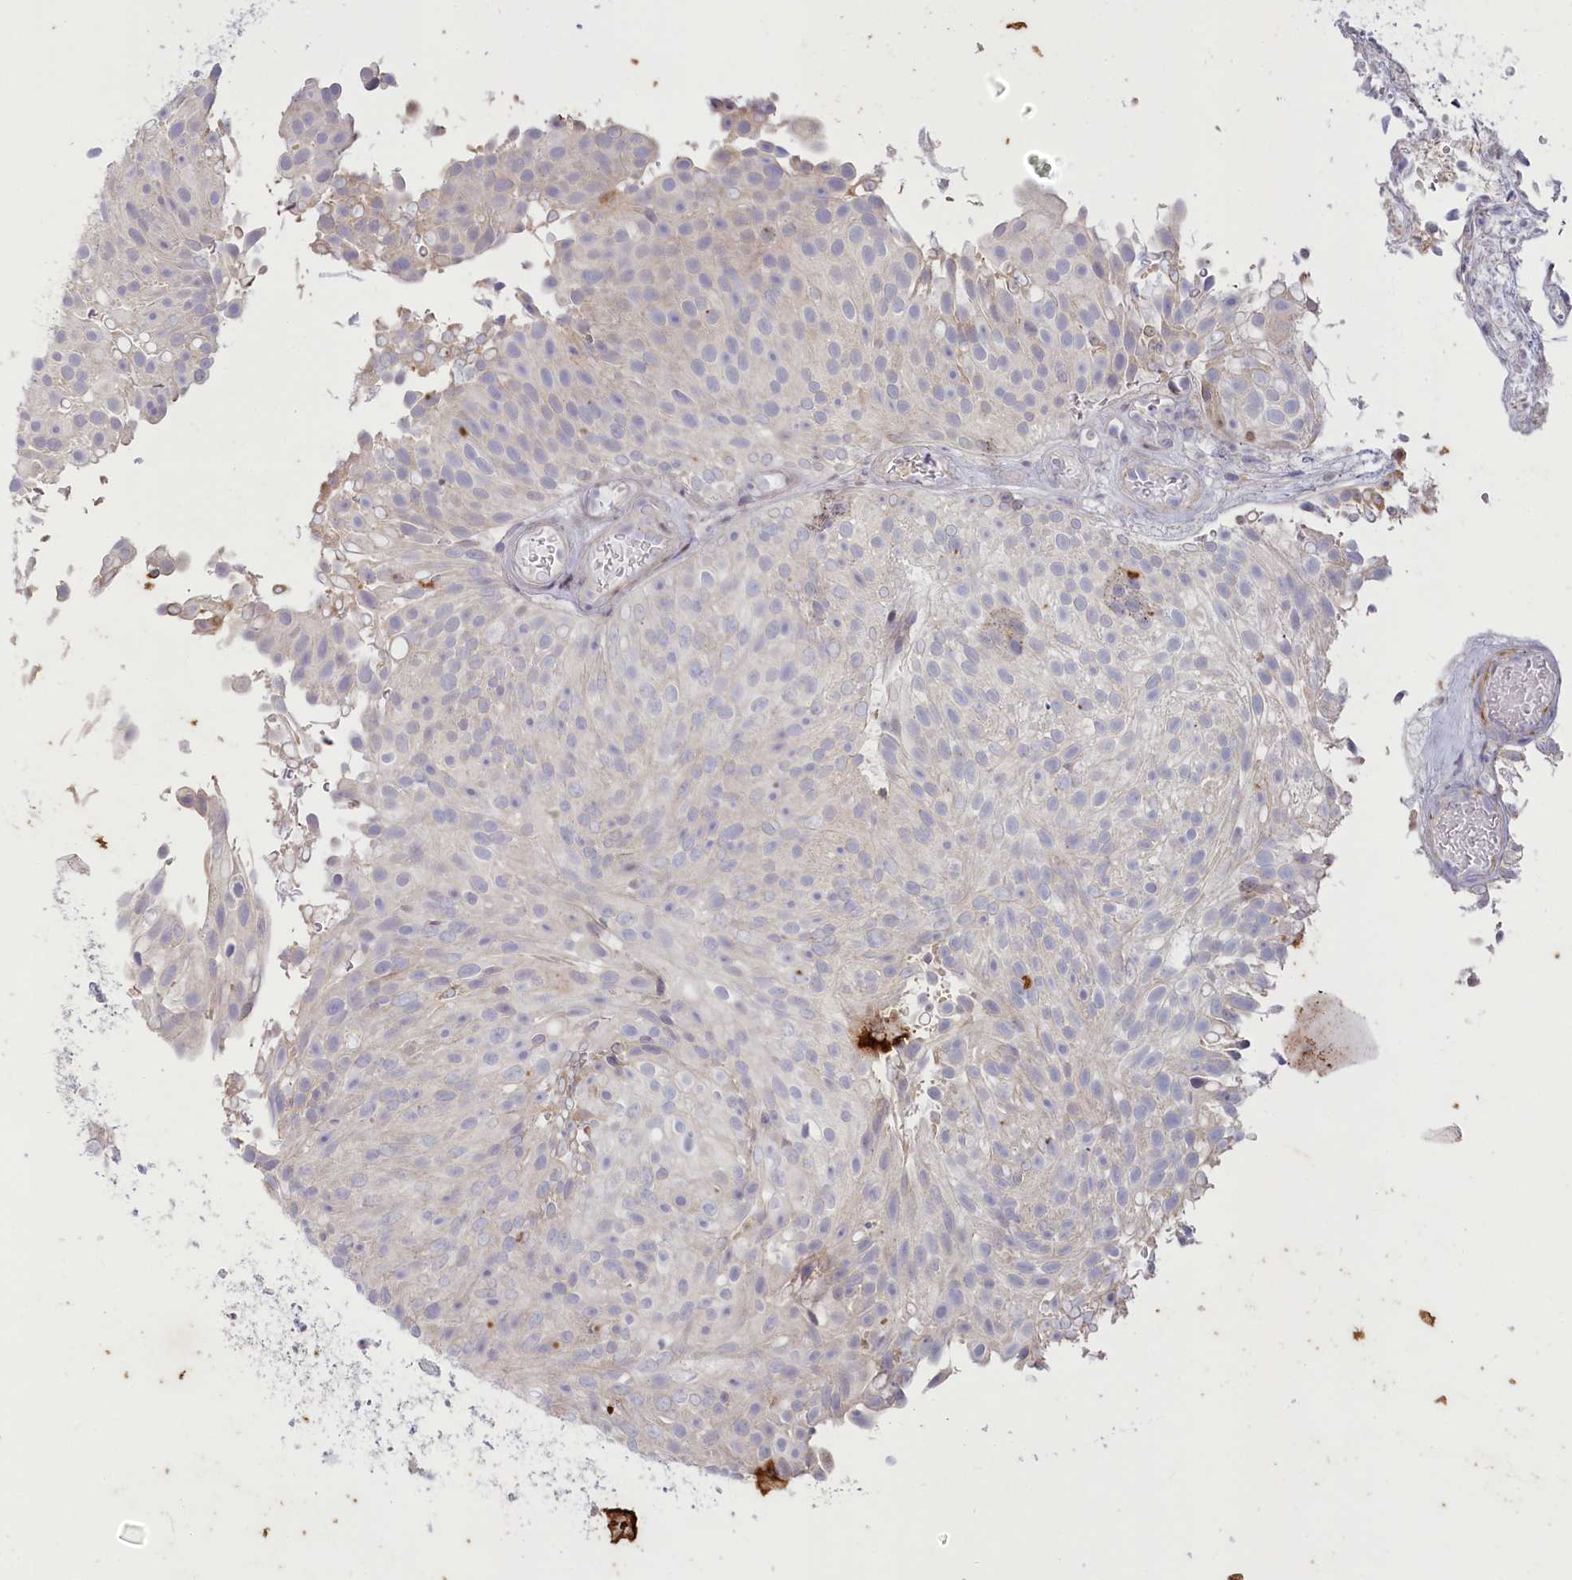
{"staining": {"intensity": "negative", "quantity": "none", "location": "none"}, "tissue": "urothelial cancer", "cell_type": "Tumor cells", "image_type": "cancer", "snomed": [{"axis": "morphology", "description": "Urothelial carcinoma, Low grade"}, {"axis": "topography", "description": "Urinary bladder"}], "caption": "An immunohistochemistry histopathology image of urothelial carcinoma (low-grade) is shown. There is no staining in tumor cells of urothelial carcinoma (low-grade).", "gene": "MTG1", "patient": {"sex": "male", "age": 78}}